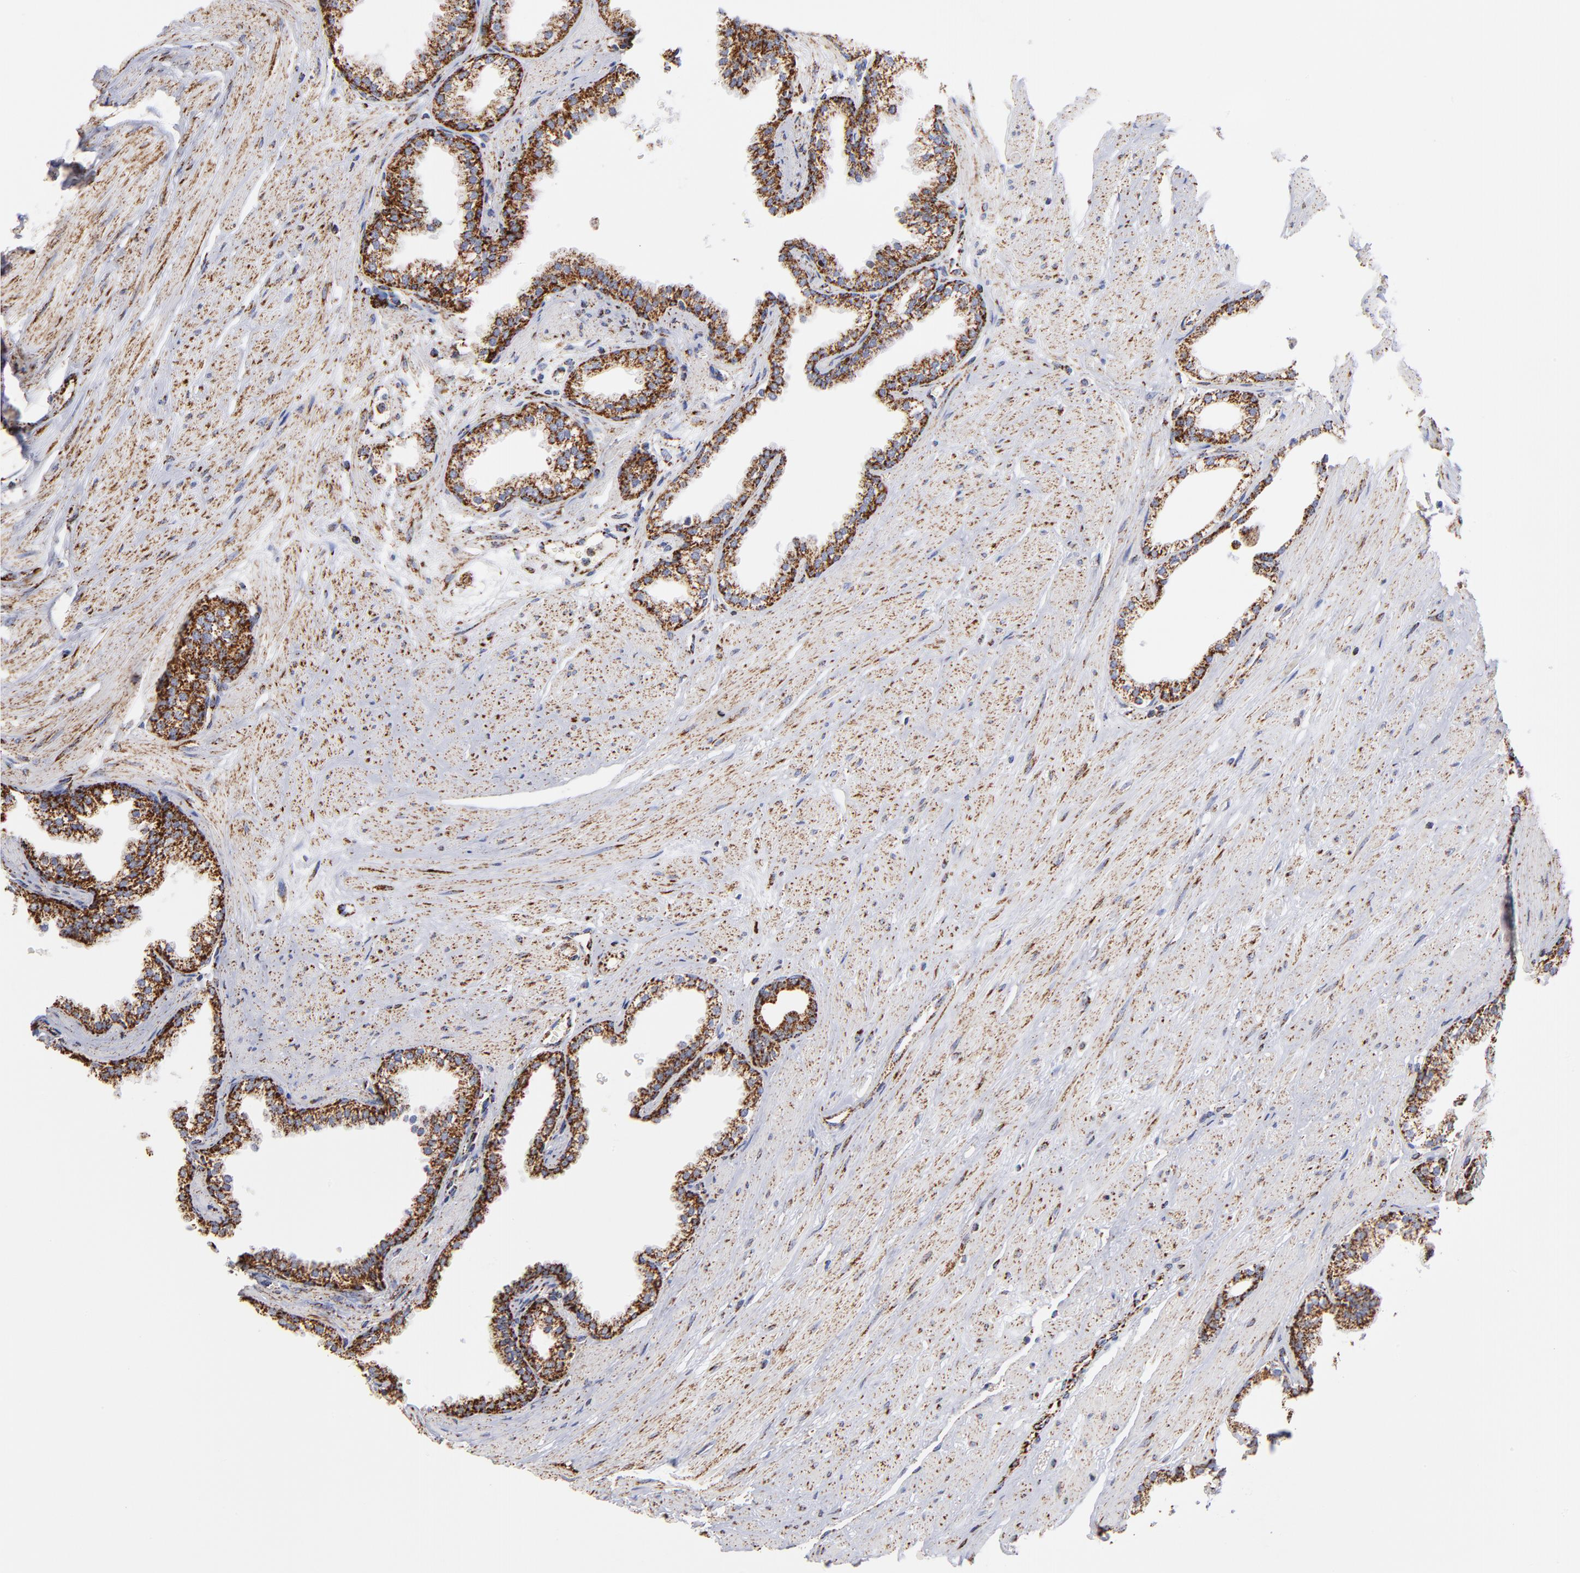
{"staining": {"intensity": "strong", "quantity": ">75%", "location": "cytoplasmic/membranous"}, "tissue": "prostate", "cell_type": "Glandular cells", "image_type": "normal", "snomed": [{"axis": "morphology", "description": "Normal tissue, NOS"}, {"axis": "topography", "description": "Prostate"}], "caption": "An immunohistochemistry micrograph of unremarkable tissue is shown. Protein staining in brown shows strong cytoplasmic/membranous positivity in prostate within glandular cells.", "gene": "PHB1", "patient": {"sex": "male", "age": 64}}